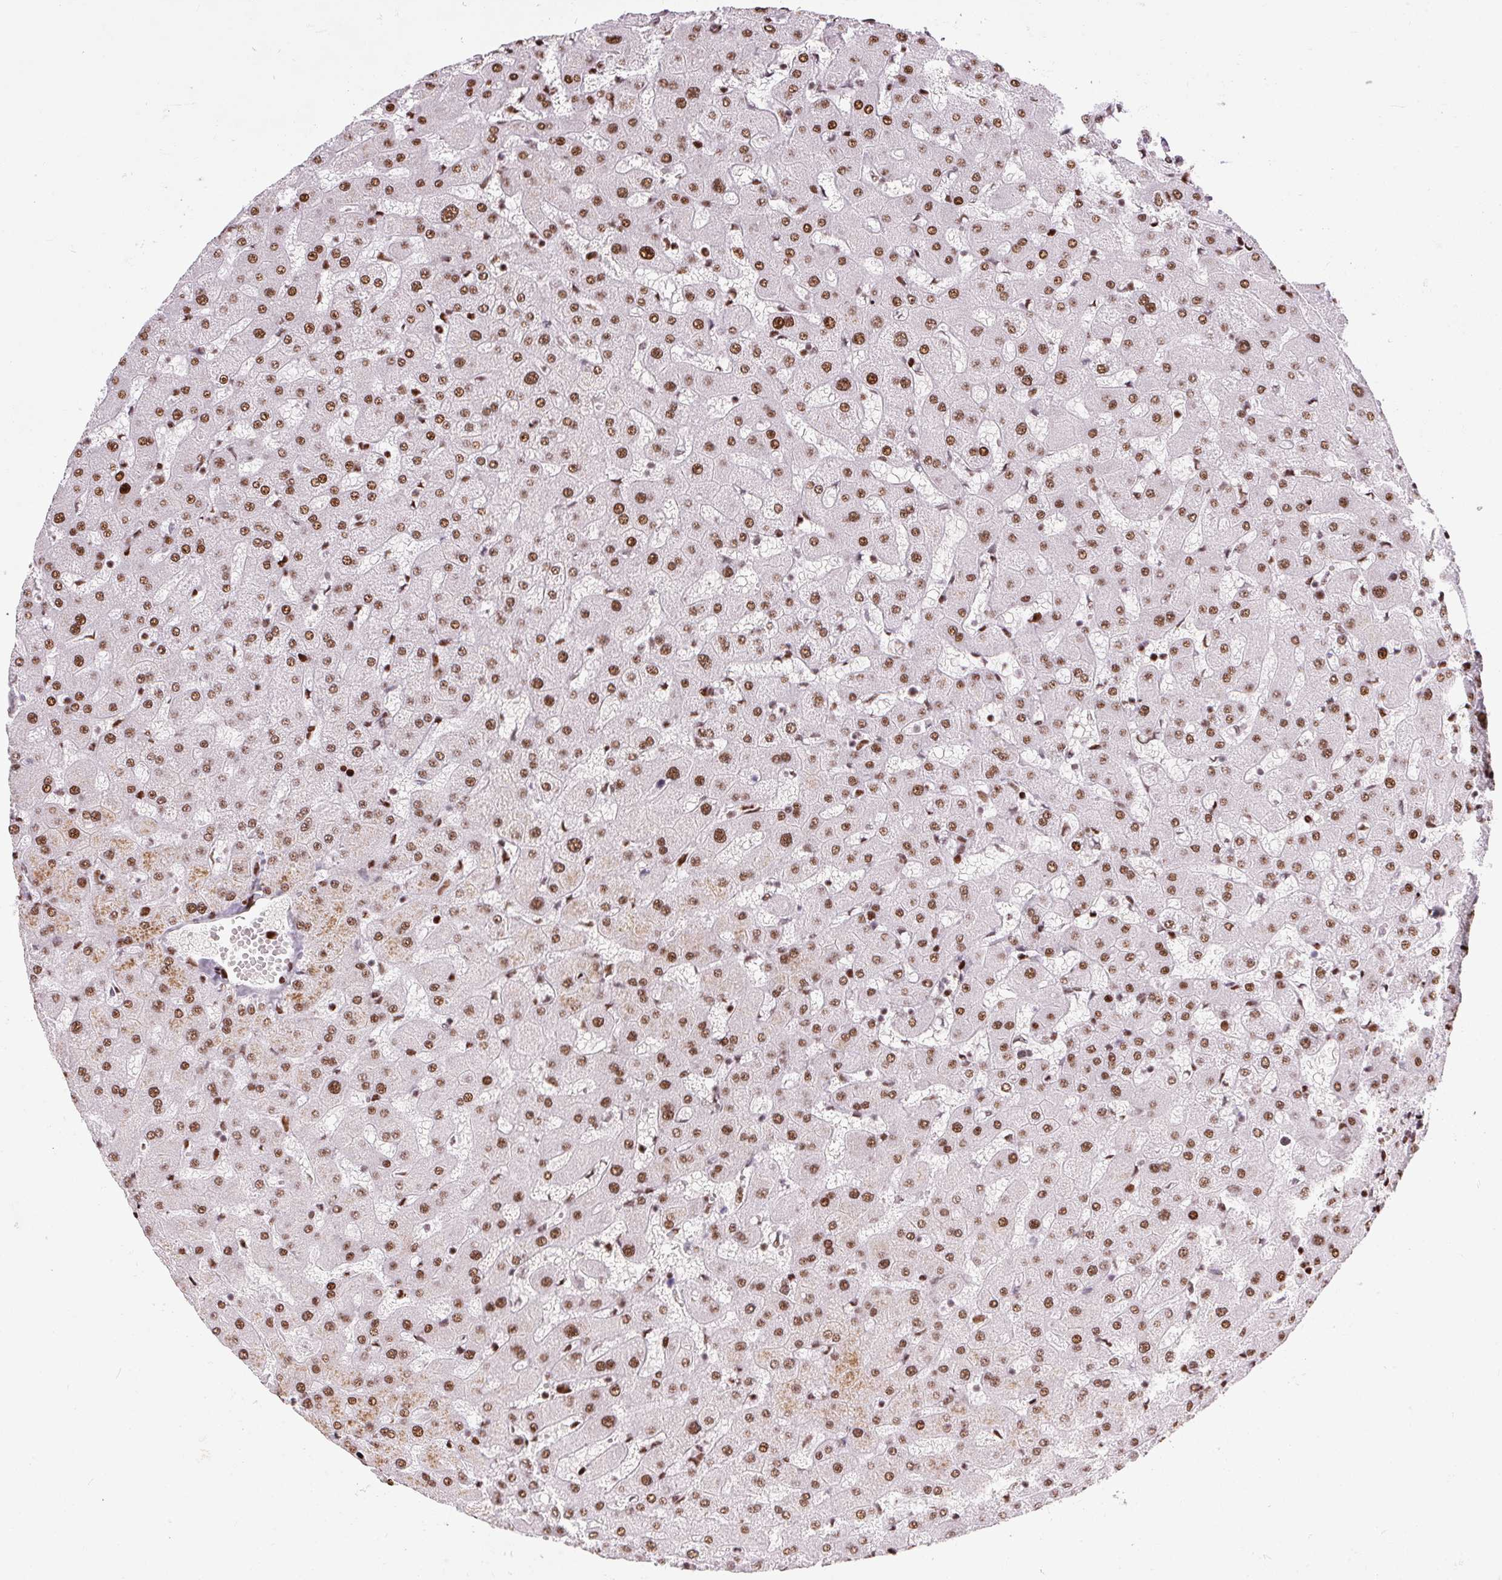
{"staining": {"intensity": "strong", "quantity": ">75%", "location": "nuclear"}, "tissue": "liver", "cell_type": "Cholangiocytes", "image_type": "normal", "snomed": [{"axis": "morphology", "description": "Normal tissue, NOS"}, {"axis": "topography", "description": "Liver"}], "caption": "This histopathology image displays benign liver stained with IHC to label a protein in brown. The nuclear of cholangiocytes show strong positivity for the protein. Nuclei are counter-stained blue.", "gene": "PAGE3", "patient": {"sex": "female", "age": 63}}